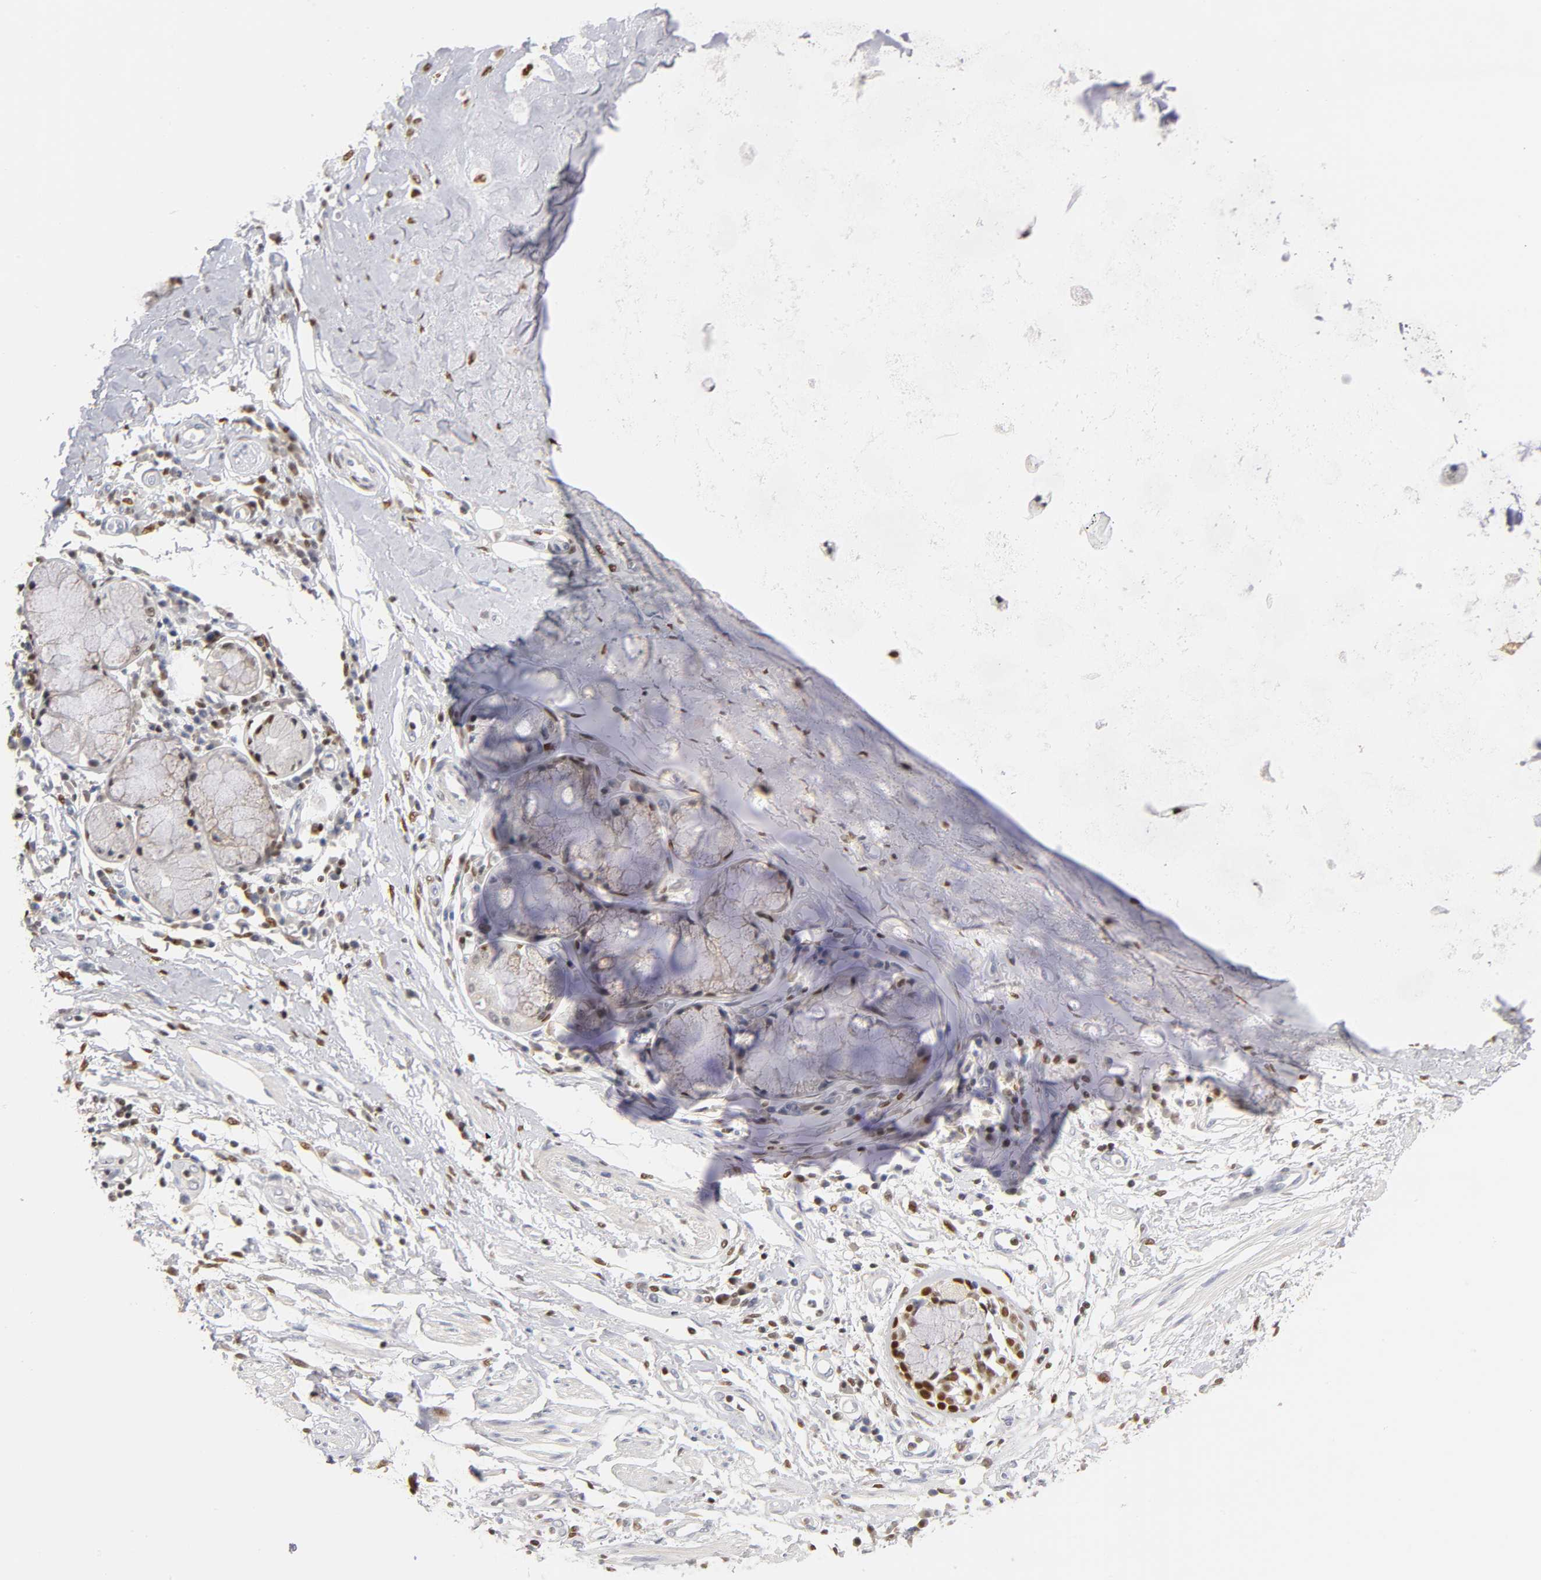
{"staining": {"intensity": "negative", "quantity": "none", "location": "none"}, "tissue": "adipose tissue", "cell_type": "Adipocytes", "image_type": "normal", "snomed": [{"axis": "morphology", "description": "Normal tissue, NOS"}, {"axis": "morphology", "description": "Adenocarcinoma, NOS"}, {"axis": "topography", "description": "Cartilage tissue"}, {"axis": "topography", "description": "Bronchus"}, {"axis": "topography", "description": "Lung"}], "caption": "High magnification brightfield microscopy of benign adipose tissue stained with DAB (brown) and counterstained with hematoxylin (blue): adipocytes show no significant expression. (DAB immunohistochemistry visualized using brightfield microscopy, high magnification).", "gene": "RUNX1", "patient": {"sex": "female", "age": 67}}